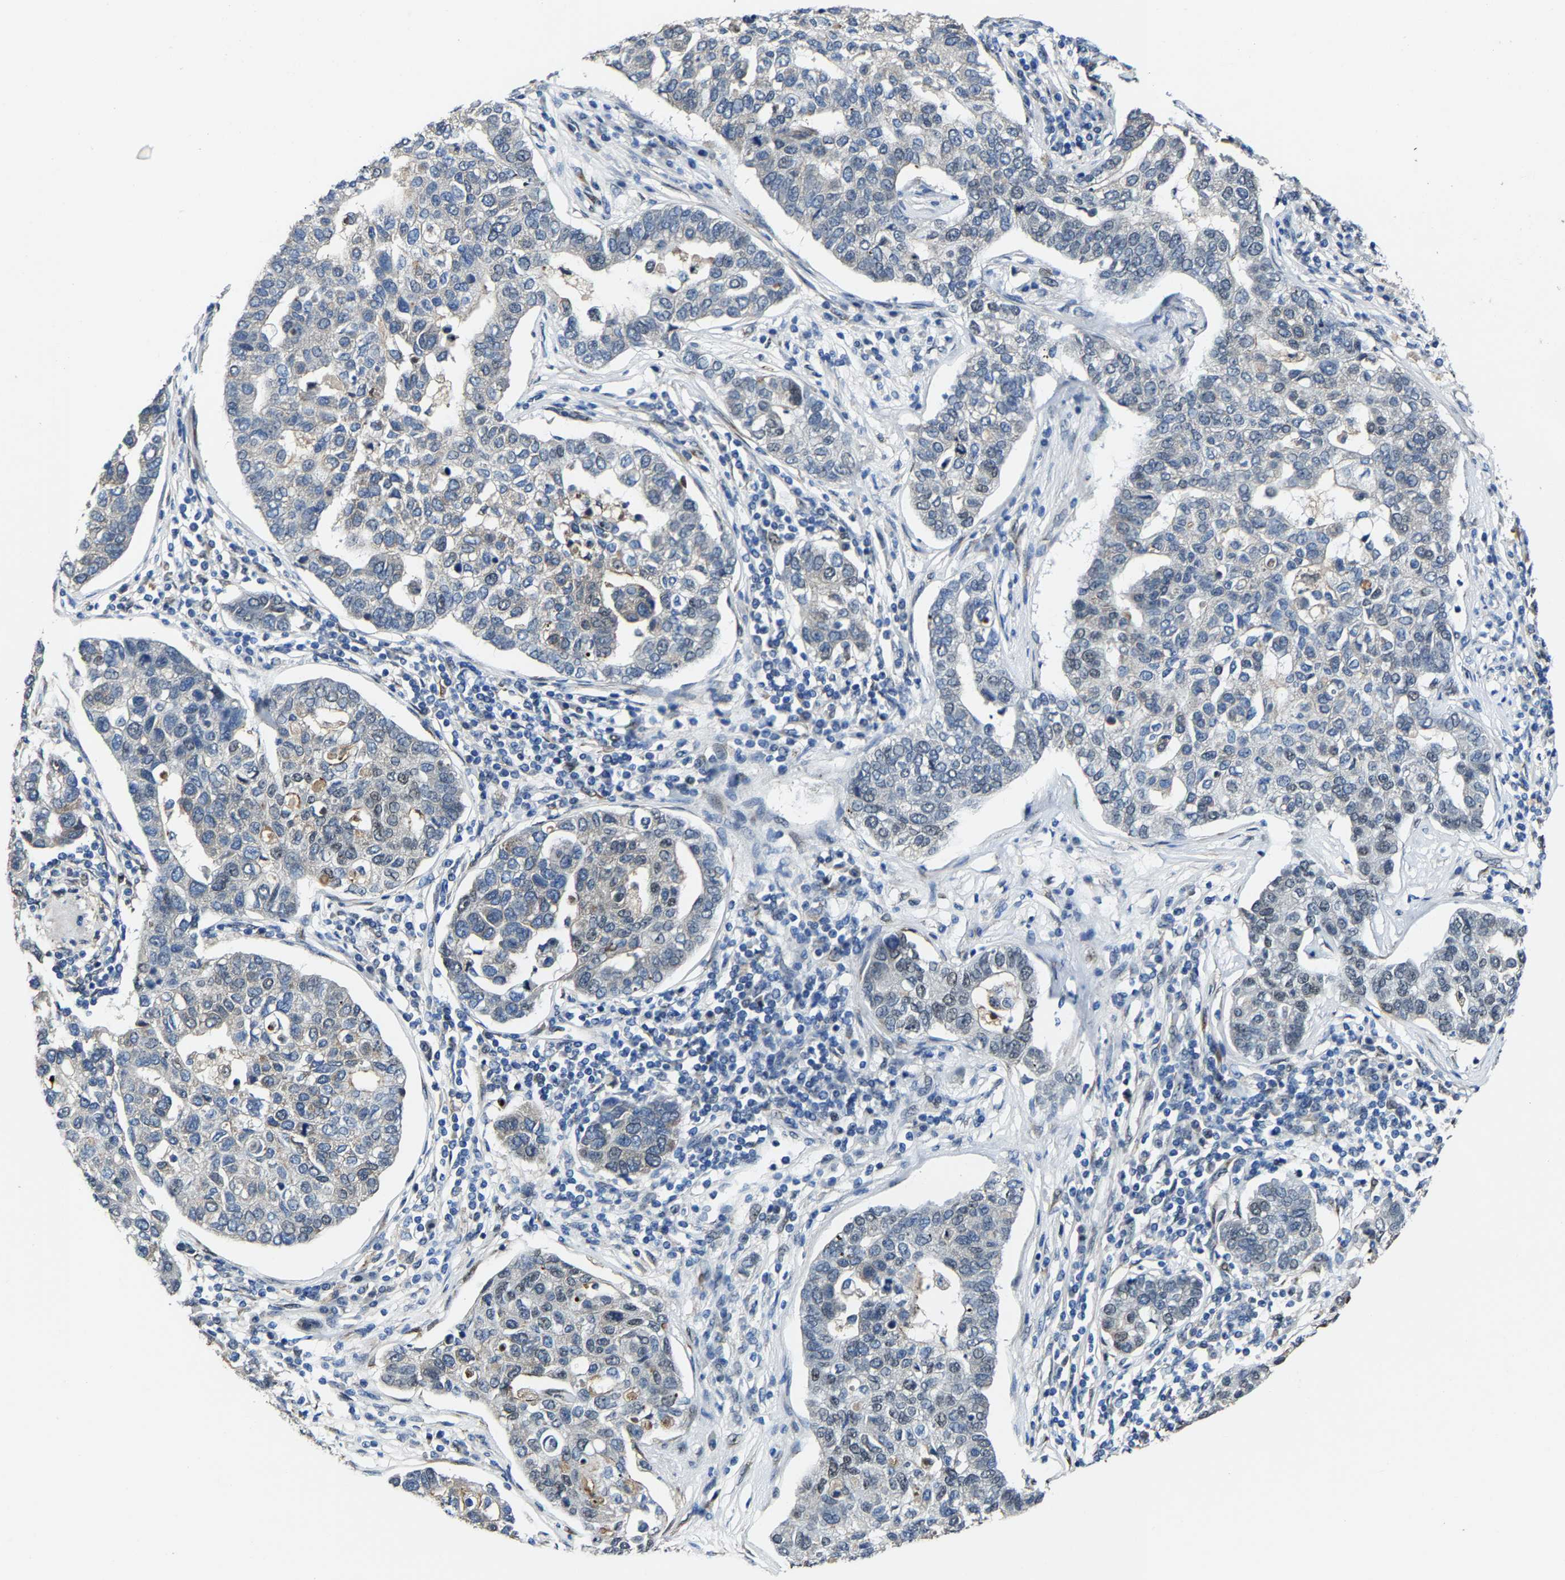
{"staining": {"intensity": "weak", "quantity": "<25%", "location": "nuclear"}, "tissue": "pancreatic cancer", "cell_type": "Tumor cells", "image_type": "cancer", "snomed": [{"axis": "morphology", "description": "Adenocarcinoma, NOS"}, {"axis": "topography", "description": "Pancreas"}], "caption": "Tumor cells are negative for brown protein staining in adenocarcinoma (pancreatic).", "gene": "METTL1", "patient": {"sex": "female", "age": 61}}